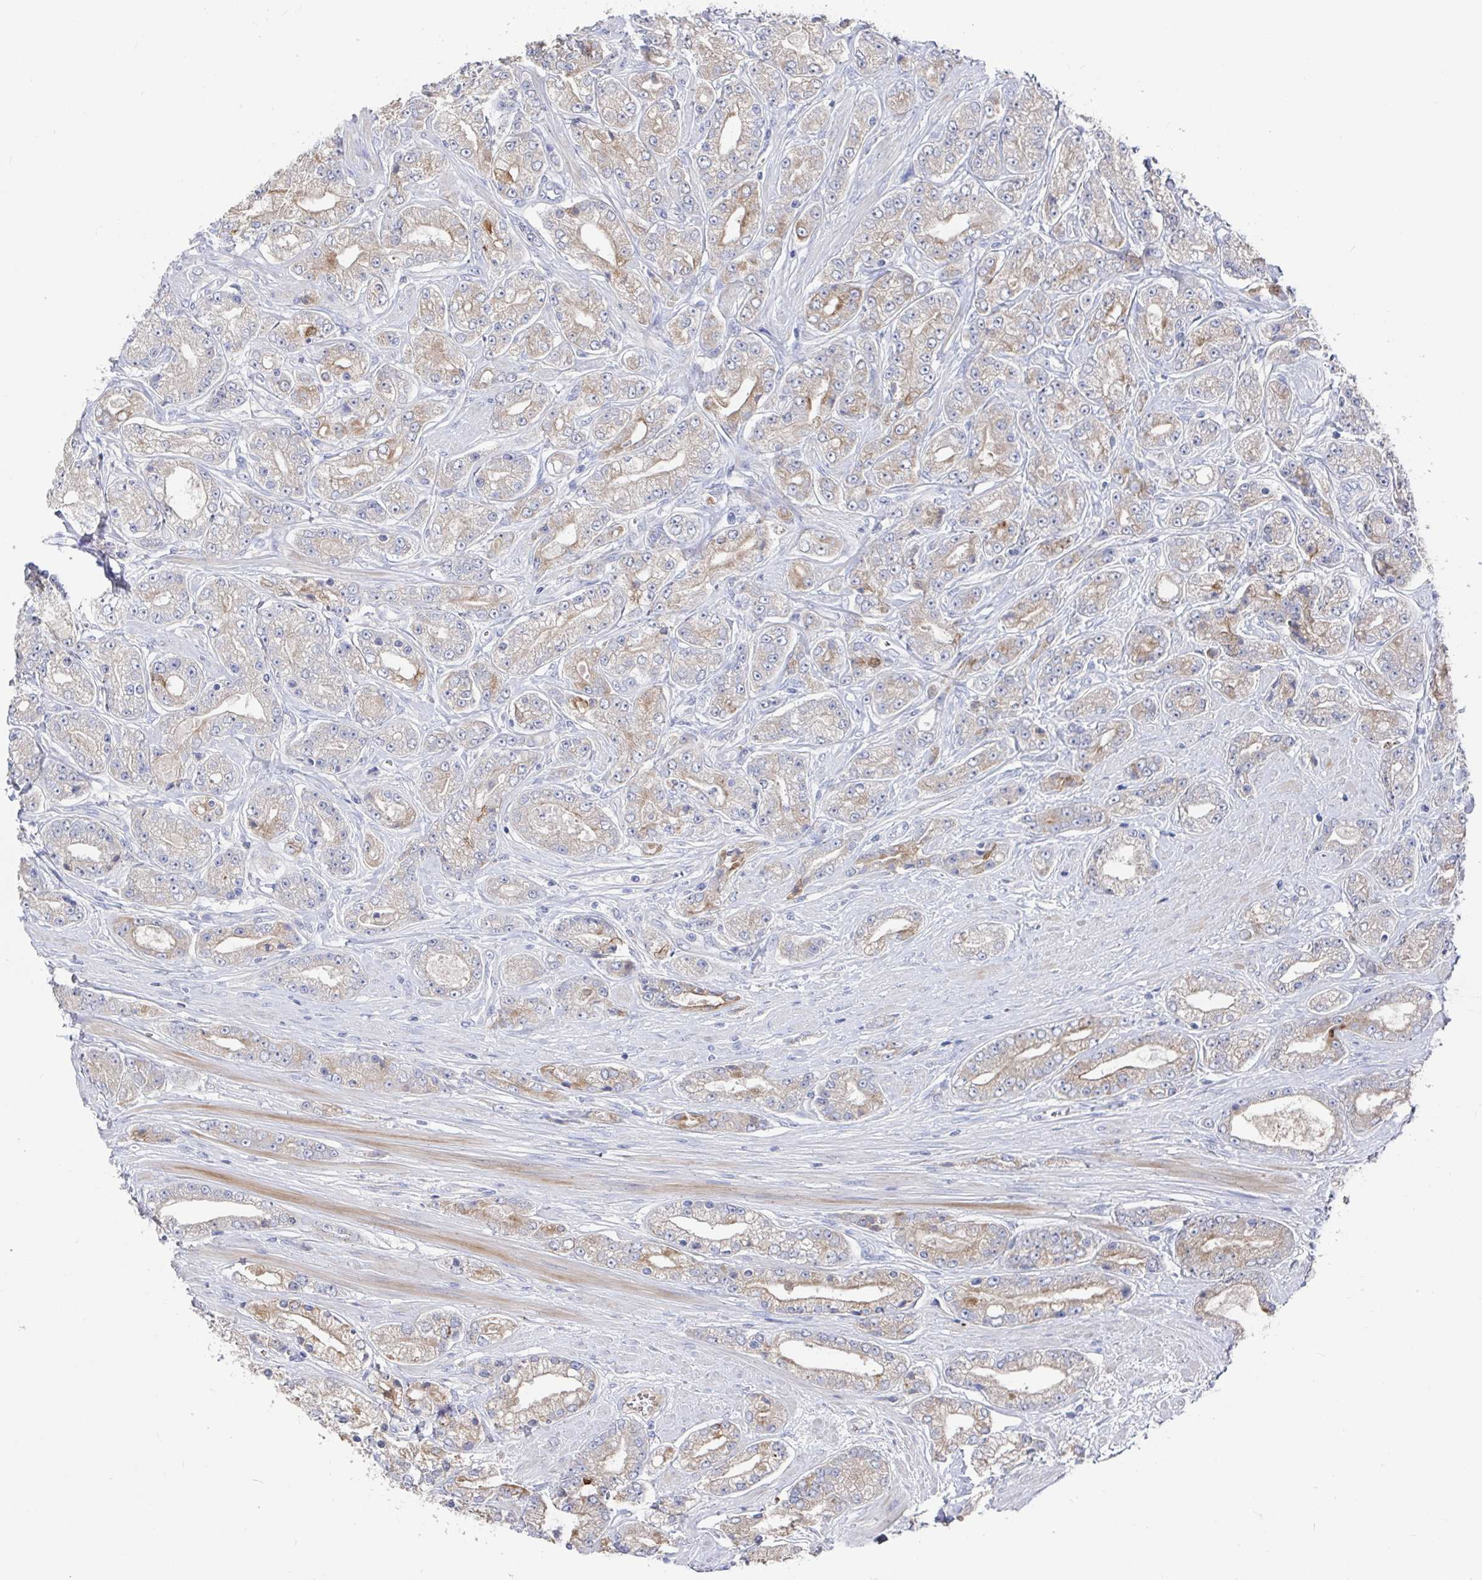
{"staining": {"intensity": "weak", "quantity": "25%-75%", "location": "cytoplasmic/membranous"}, "tissue": "prostate cancer", "cell_type": "Tumor cells", "image_type": "cancer", "snomed": [{"axis": "morphology", "description": "Adenocarcinoma, High grade"}, {"axis": "topography", "description": "Prostate"}], "caption": "Human adenocarcinoma (high-grade) (prostate) stained with a protein marker displays weak staining in tumor cells.", "gene": "GPR148", "patient": {"sex": "male", "age": 66}}